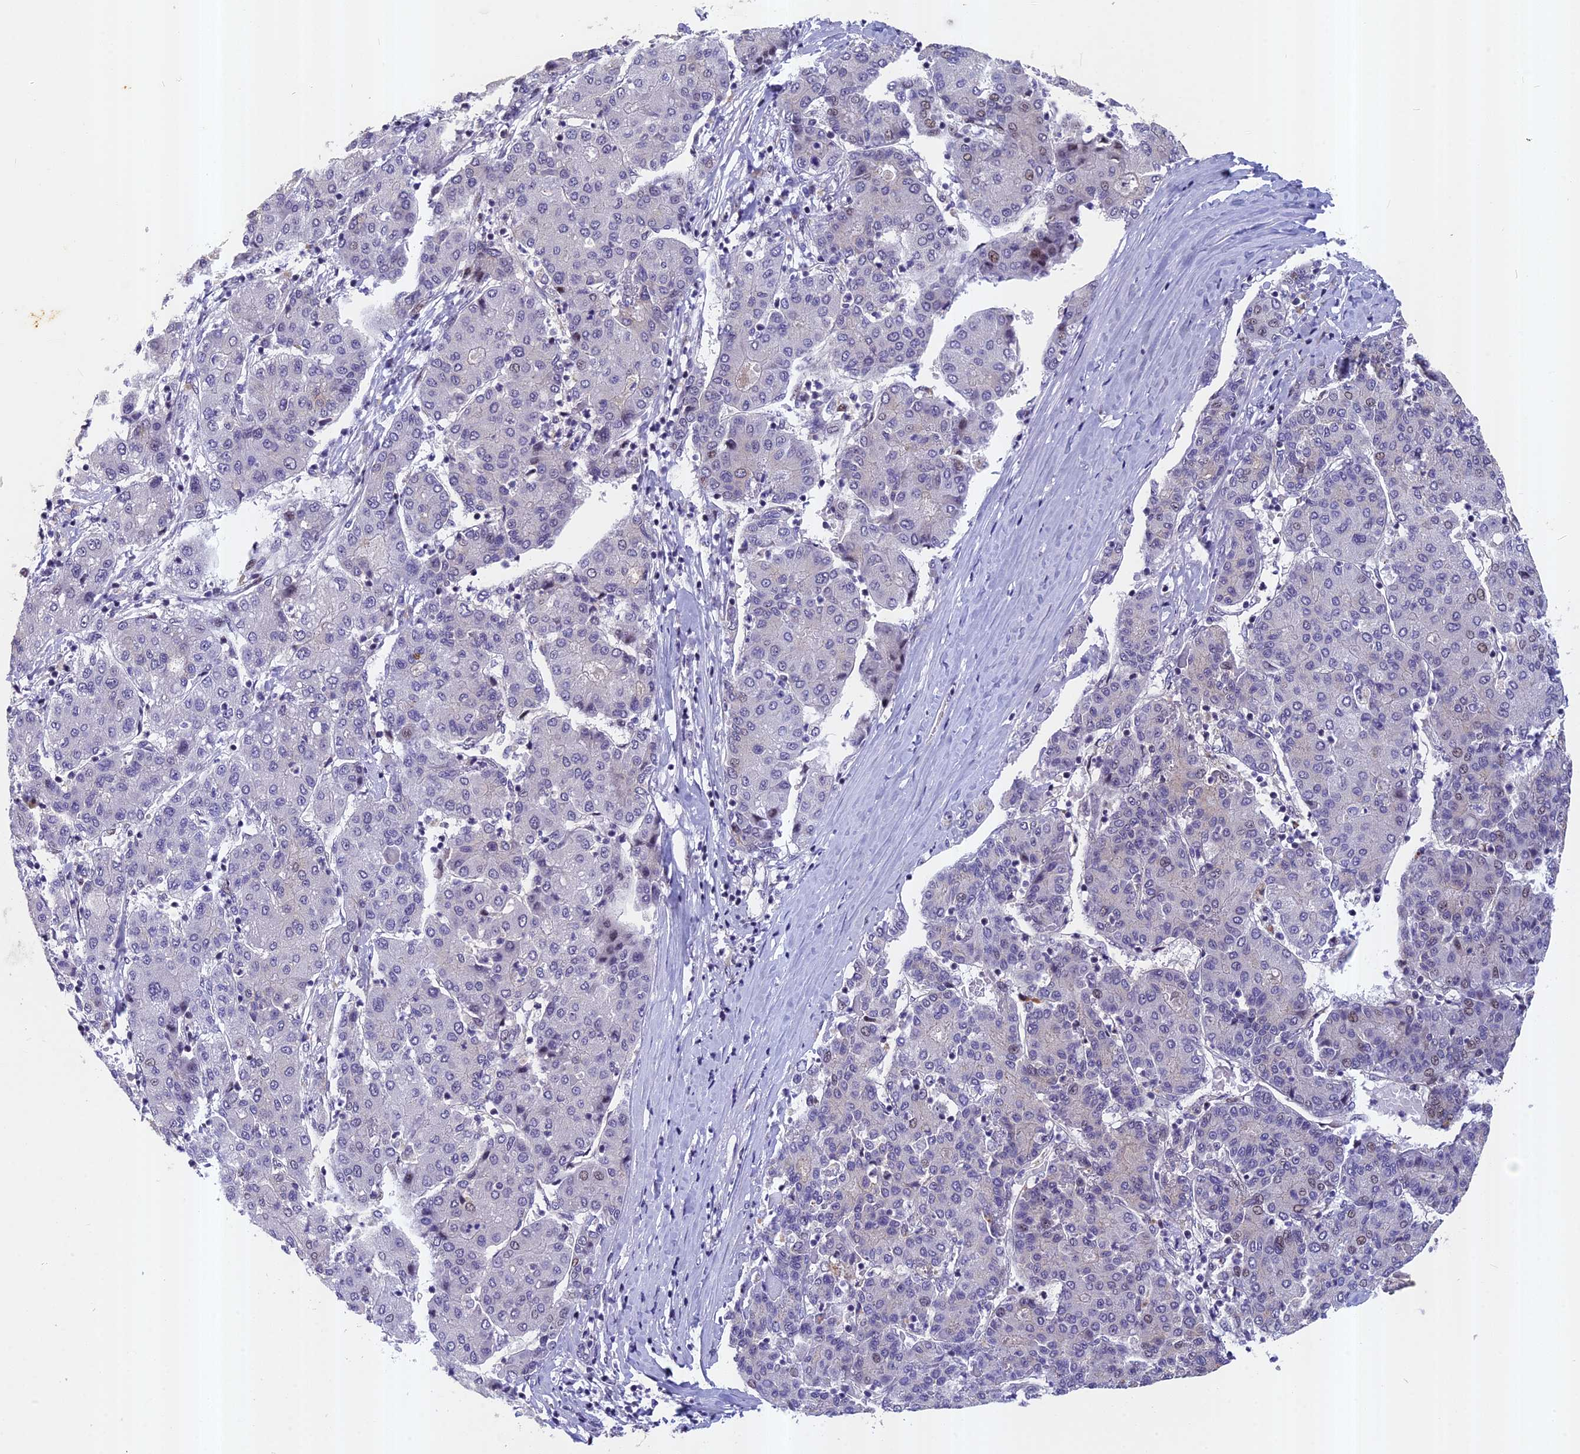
{"staining": {"intensity": "negative", "quantity": "none", "location": "none"}, "tissue": "liver cancer", "cell_type": "Tumor cells", "image_type": "cancer", "snomed": [{"axis": "morphology", "description": "Carcinoma, Hepatocellular, NOS"}, {"axis": "topography", "description": "Liver"}], "caption": "Immunohistochemistry histopathology image of liver cancer stained for a protein (brown), which displays no expression in tumor cells.", "gene": "ANKRD34B", "patient": {"sex": "male", "age": 65}}